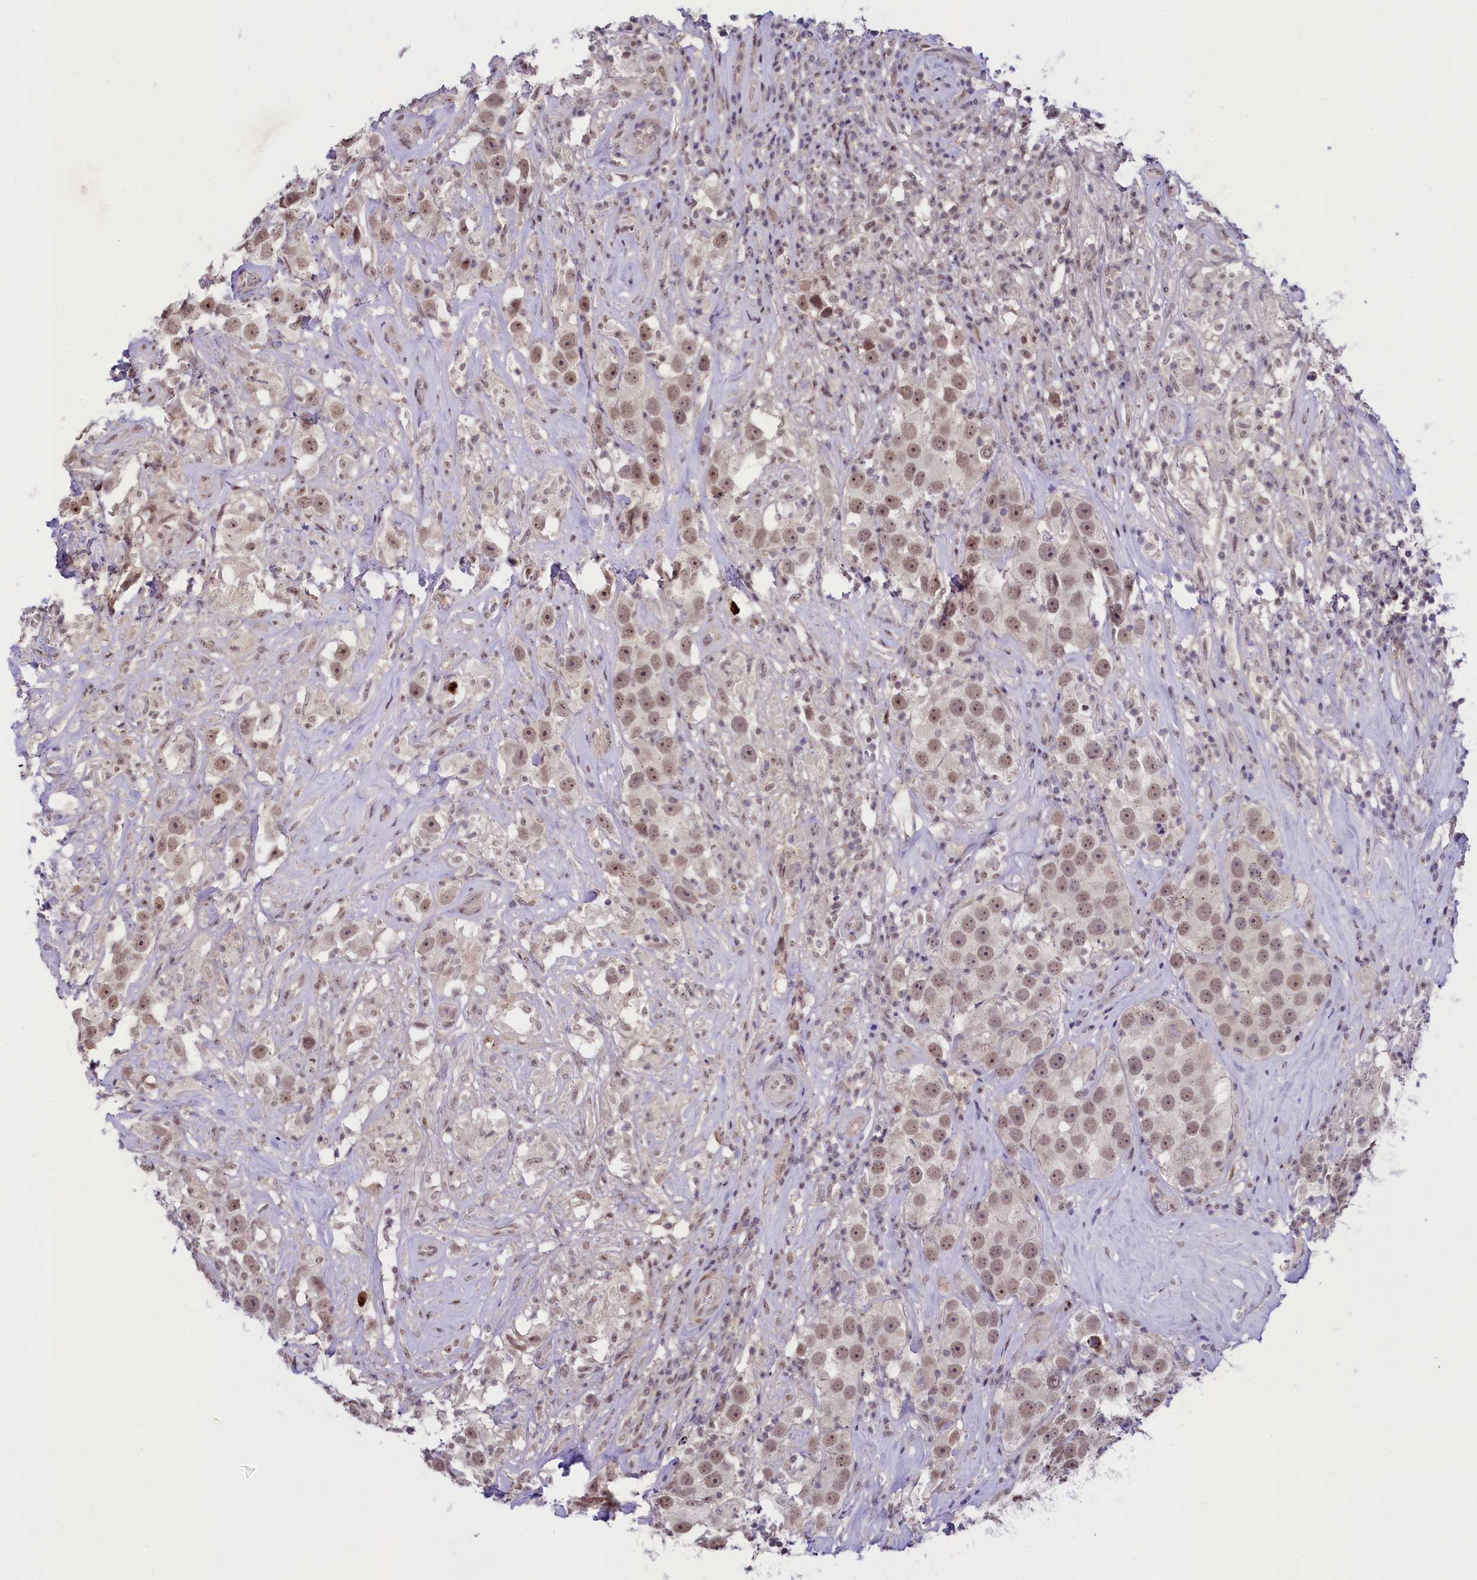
{"staining": {"intensity": "moderate", "quantity": ">75%", "location": "nuclear"}, "tissue": "testis cancer", "cell_type": "Tumor cells", "image_type": "cancer", "snomed": [{"axis": "morphology", "description": "Seminoma, NOS"}, {"axis": "topography", "description": "Testis"}], "caption": "Testis cancer was stained to show a protein in brown. There is medium levels of moderate nuclear staining in about >75% of tumor cells.", "gene": "ANKS3", "patient": {"sex": "male", "age": 49}}